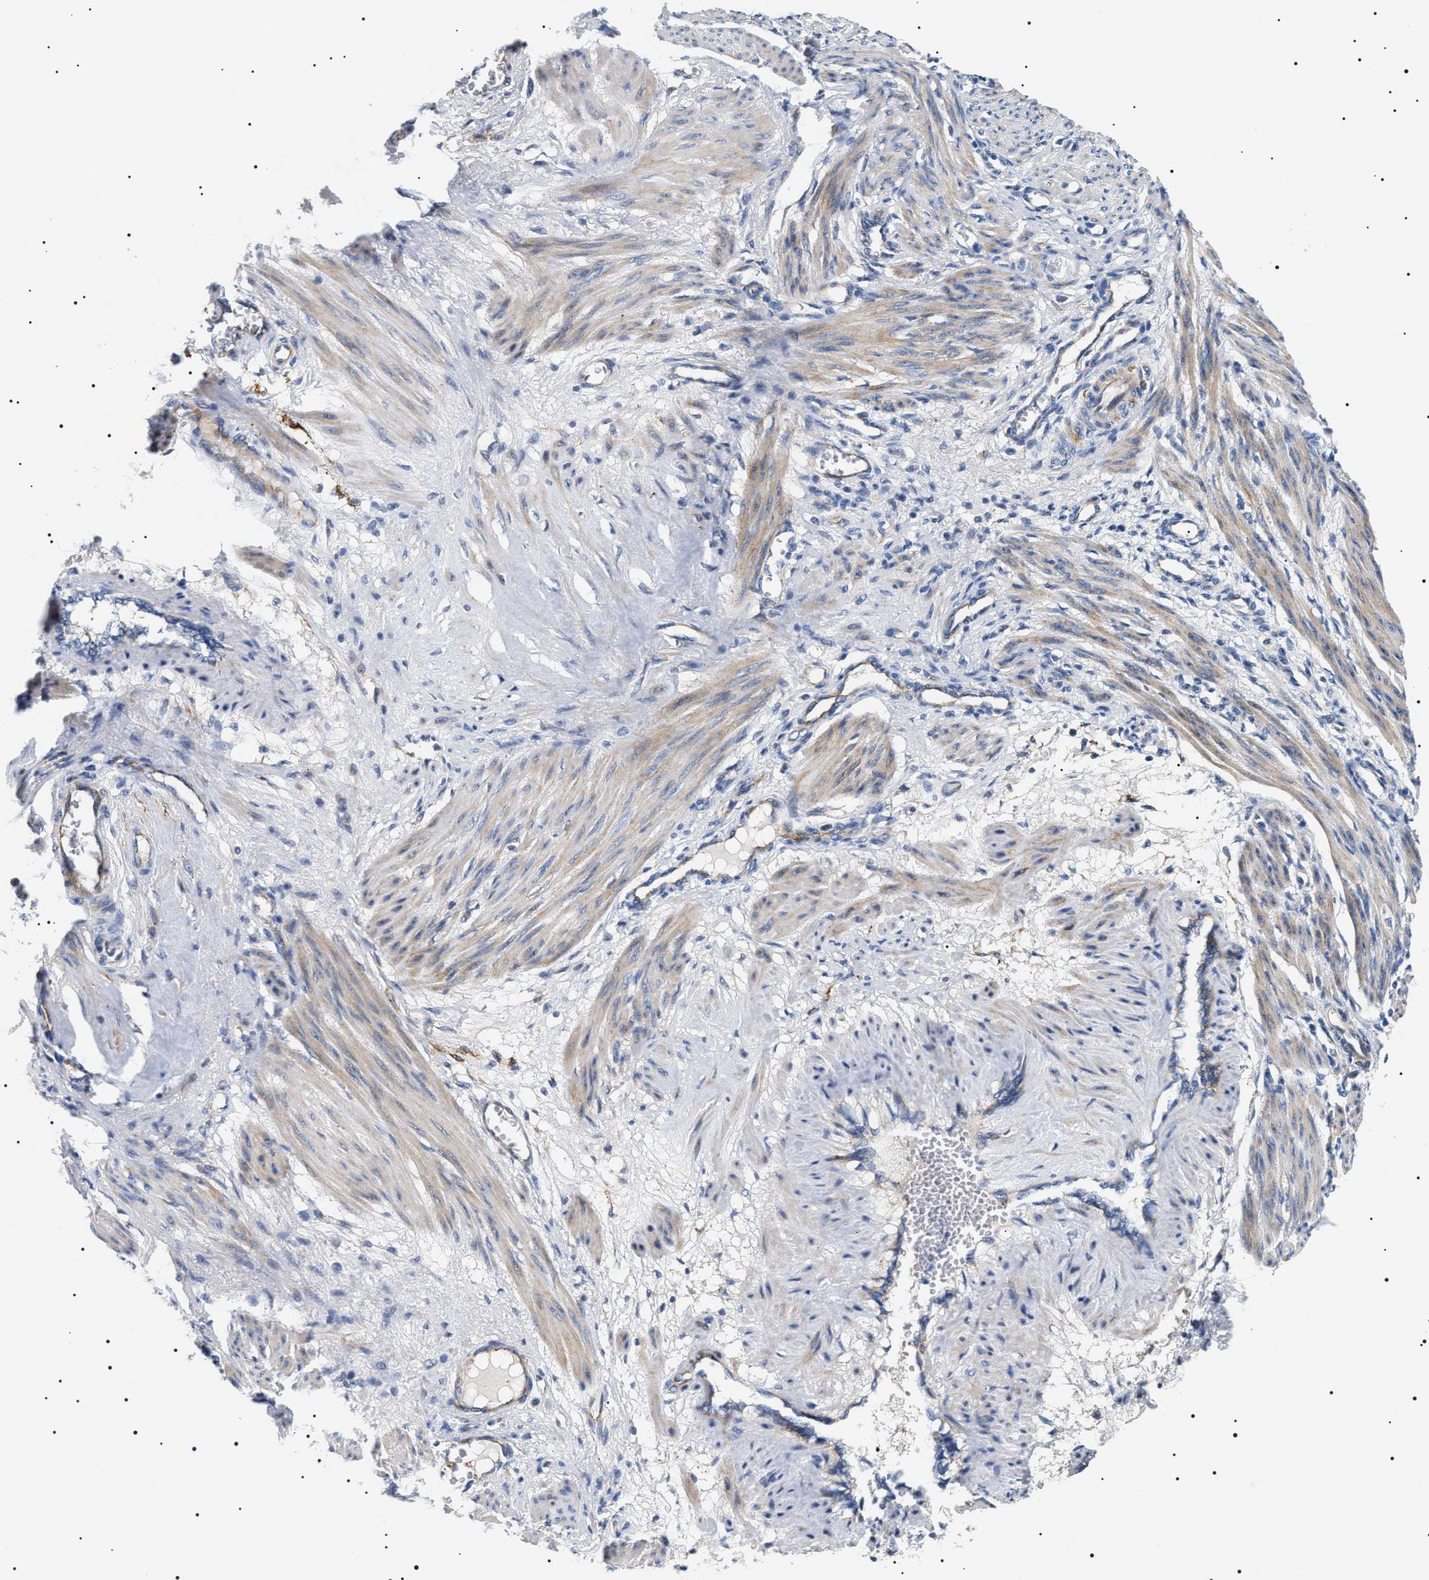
{"staining": {"intensity": "weak", "quantity": ">75%", "location": "cytoplasmic/membranous"}, "tissue": "smooth muscle", "cell_type": "Smooth muscle cells", "image_type": "normal", "snomed": [{"axis": "morphology", "description": "Normal tissue, NOS"}, {"axis": "topography", "description": "Endometrium"}], "caption": "Protein positivity by immunohistochemistry displays weak cytoplasmic/membranous expression in about >75% of smooth muscle cells in benign smooth muscle.", "gene": "TMEM222", "patient": {"sex": "female", "age": 33}}